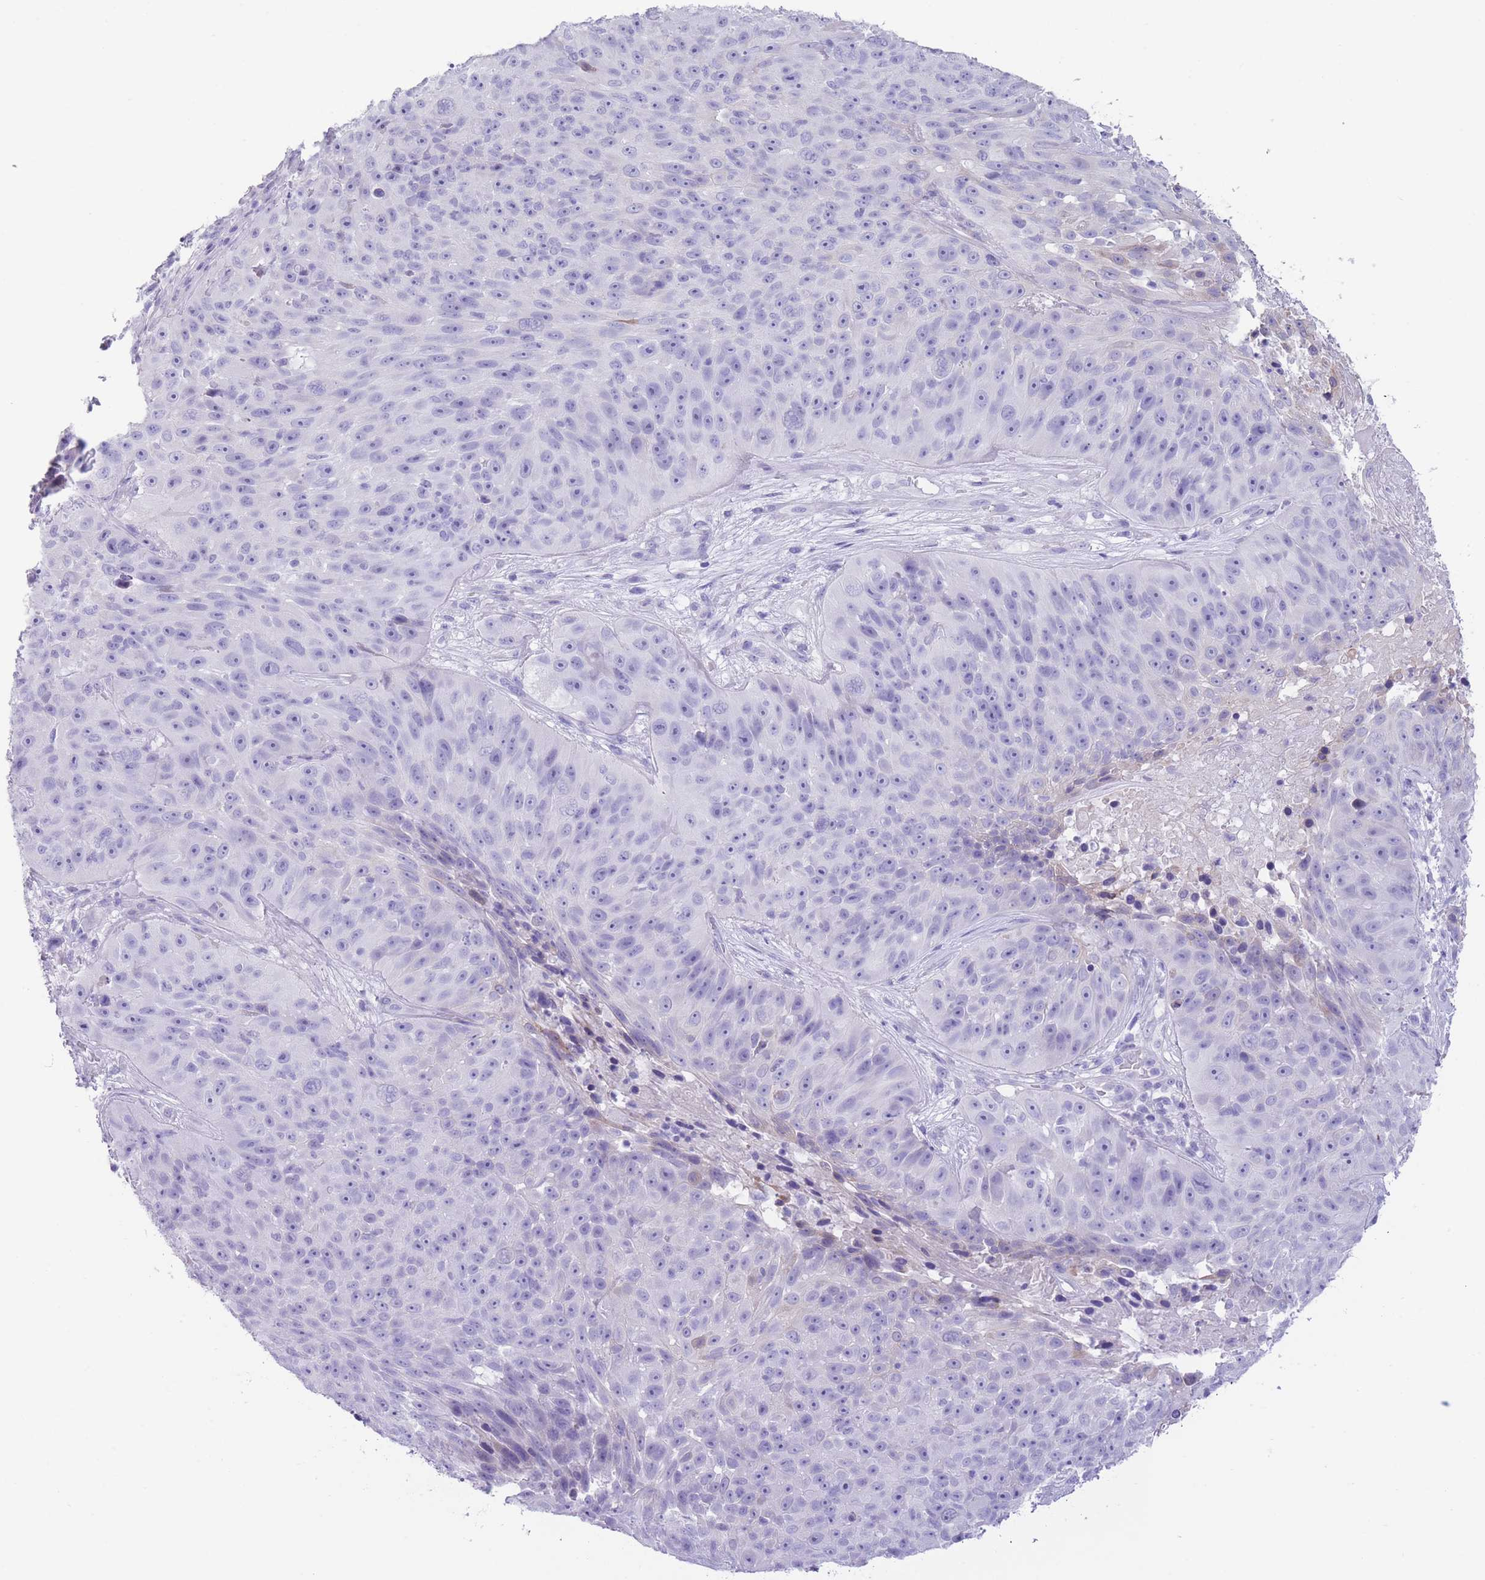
{"staining": {"intensity": "negative", "quantity": "none", "location": "none"}, "tissue": "skin cancer", "cell_type": "Tumor cells", "image_type": "cancer", "snomed": [{"axis": "morphology", "description": "Squamous cell carcinoma, NOS"}, {"axis": "topography", "description": "Skin"}], "caption": "There is no significant staining in tumor cells of skin cancer.", "gene": "RAI2", "patient": {"sex": "female", "age": 87}}